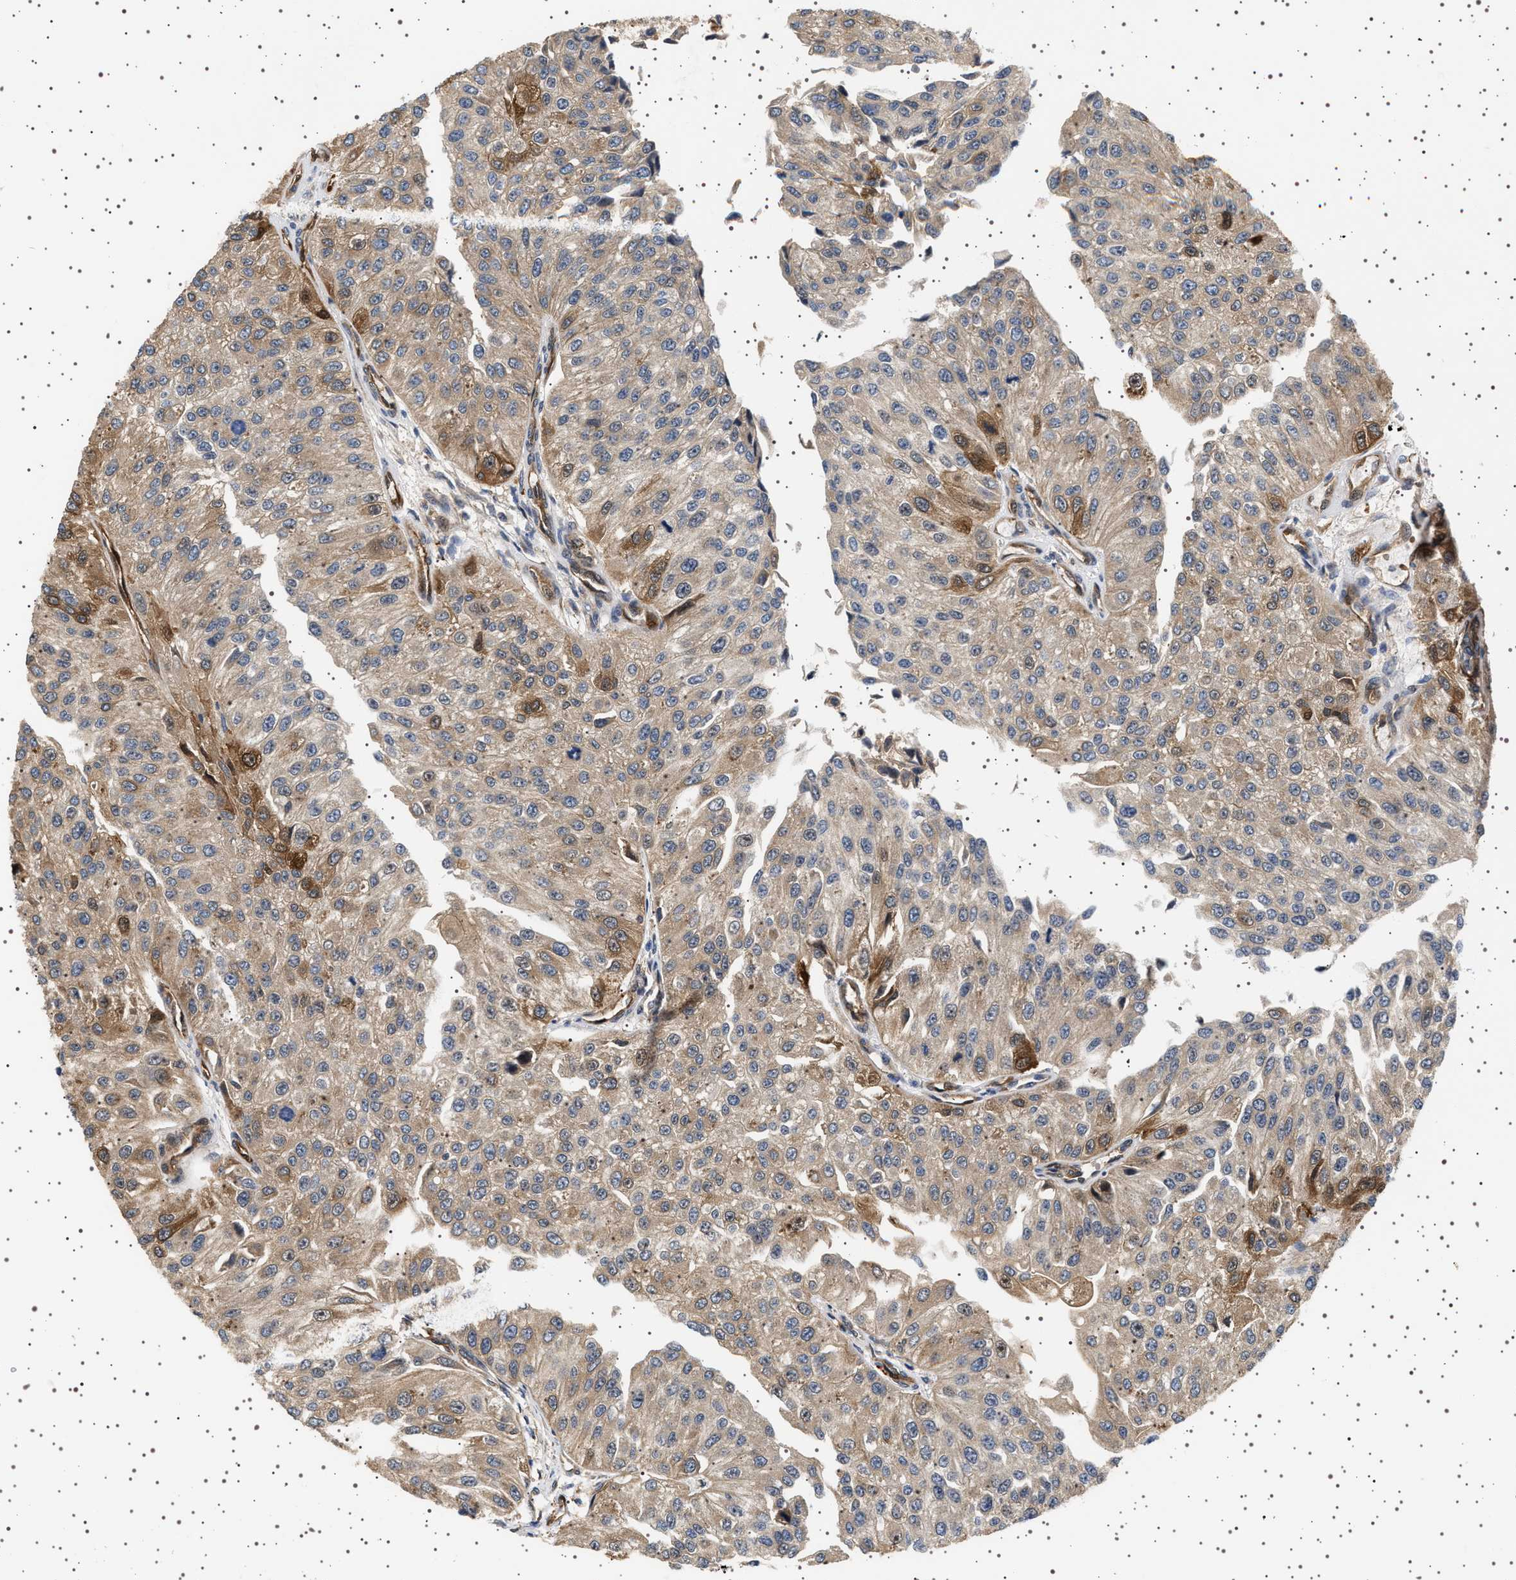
{"staining": {"intensity": "moderate", "quantity": "<25%", "location": "cytoplasmic/membranous"}, "tissue": "urothelial cancer", "cell_type": "Tumor cells", "image_type": "cancer", "snomed": [{"axis": "morphology", "description": "Urothelial carcinoma, High grade"}, {"axis": "topography", "description": "Kidney"}, {"axis": "topography", "description": "Urinary bladder"}], "caption": "There is low levels of moderate cytoplasmic/membranous positivity in tumor cells of high-grade urothelial carcinoma, as demonstrated by immunohistochemical staining (brown color).", "gene": "BAG3", "patient": {"sex": "male", "age": 77}}